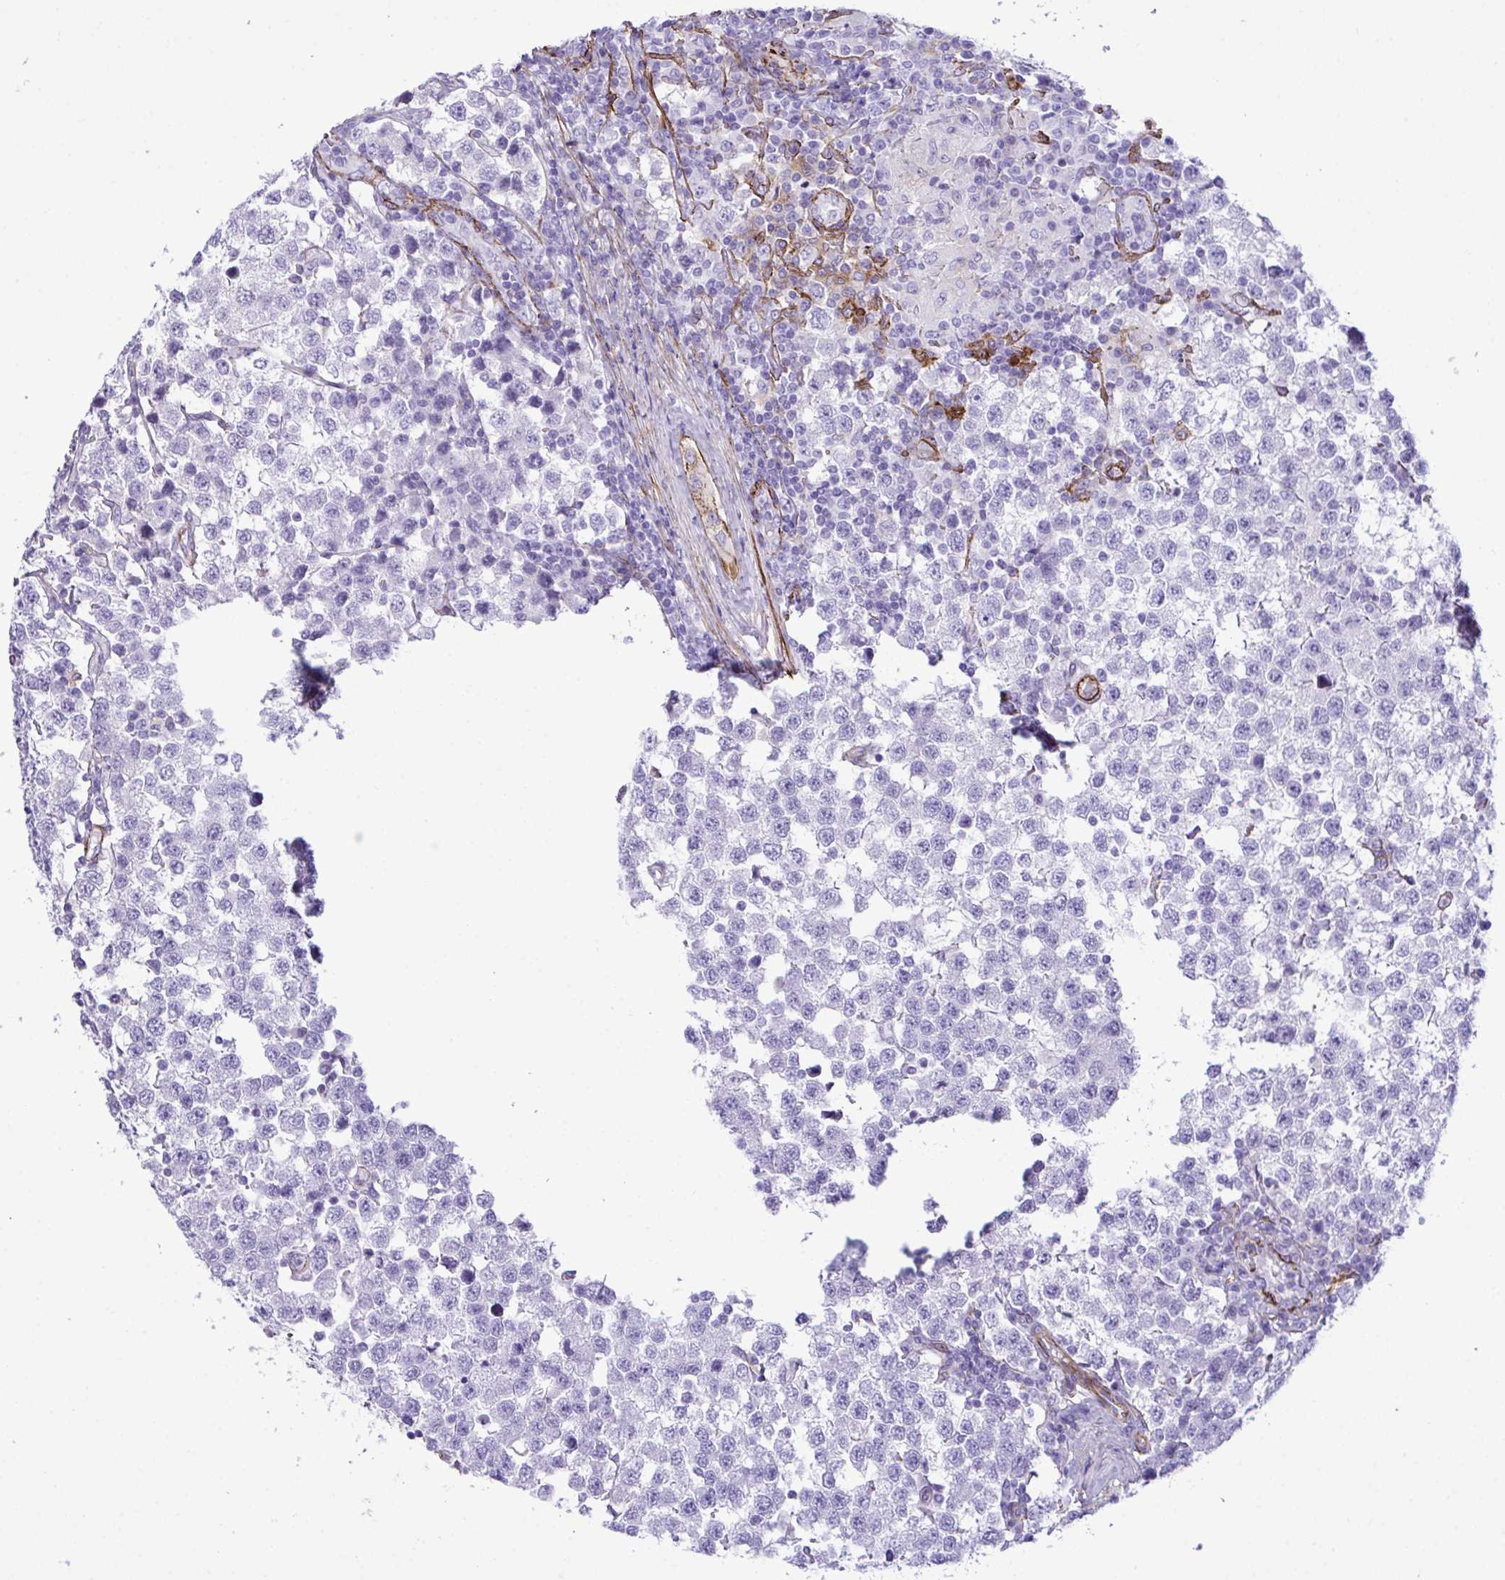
{"staining": {"intensity": "negative", "quantity": "none", "location": "none"}, "tissue": "testis cancer", "cell_type": "Tumor cells", "image_type": "cancer", "snomed": [{"axis": "morphology", "description": "Seminoma, NOS"}, {"axis": "topography", "description": "Testis"}], "caption": "A high-resolution micrograph shows IHC staining of testis cancer, which displays no significant expression in tumor cells.", "gene": "SYNPO2L", "patient": {"sex": "male", "age": 34}}